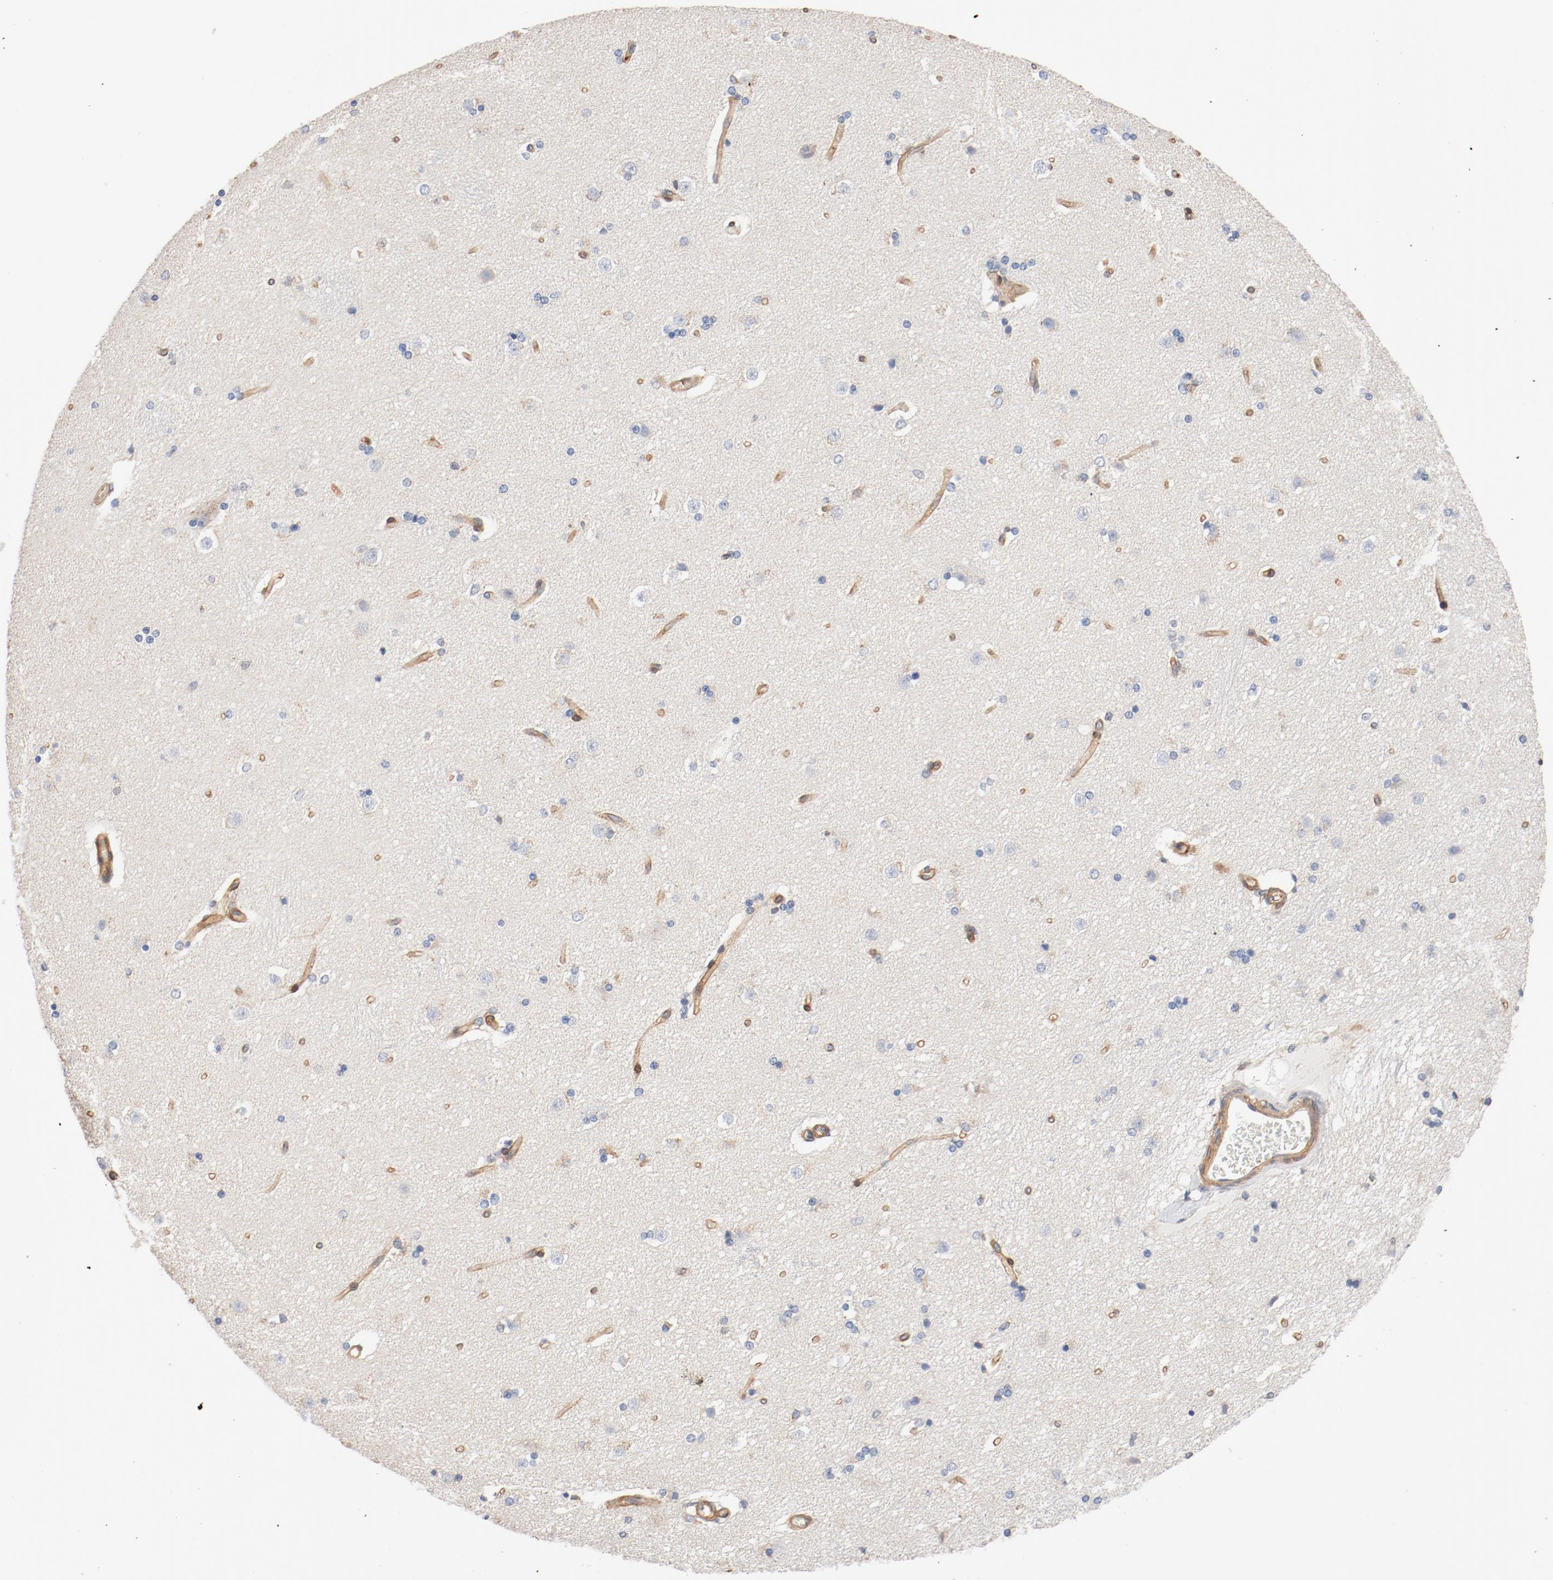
{"staining": {"intensity": "negative", "quantity": "none", "location": "none"}, "tissue": "caudate", "cell_type": "Glial cells", "image_type": "normal", "snomed": [{"axis": "morphology", "description": "Normal tissue, NOS"}, {"axis": "topography", "description": "Lateral ventricle wall"}], "caption": "Caudate stained for a protein using immunohistochemistry (IHC) demonstrates no positivity glial cells.", "gene": "ILK", "patient": {"sex": "female", "age": 19}}